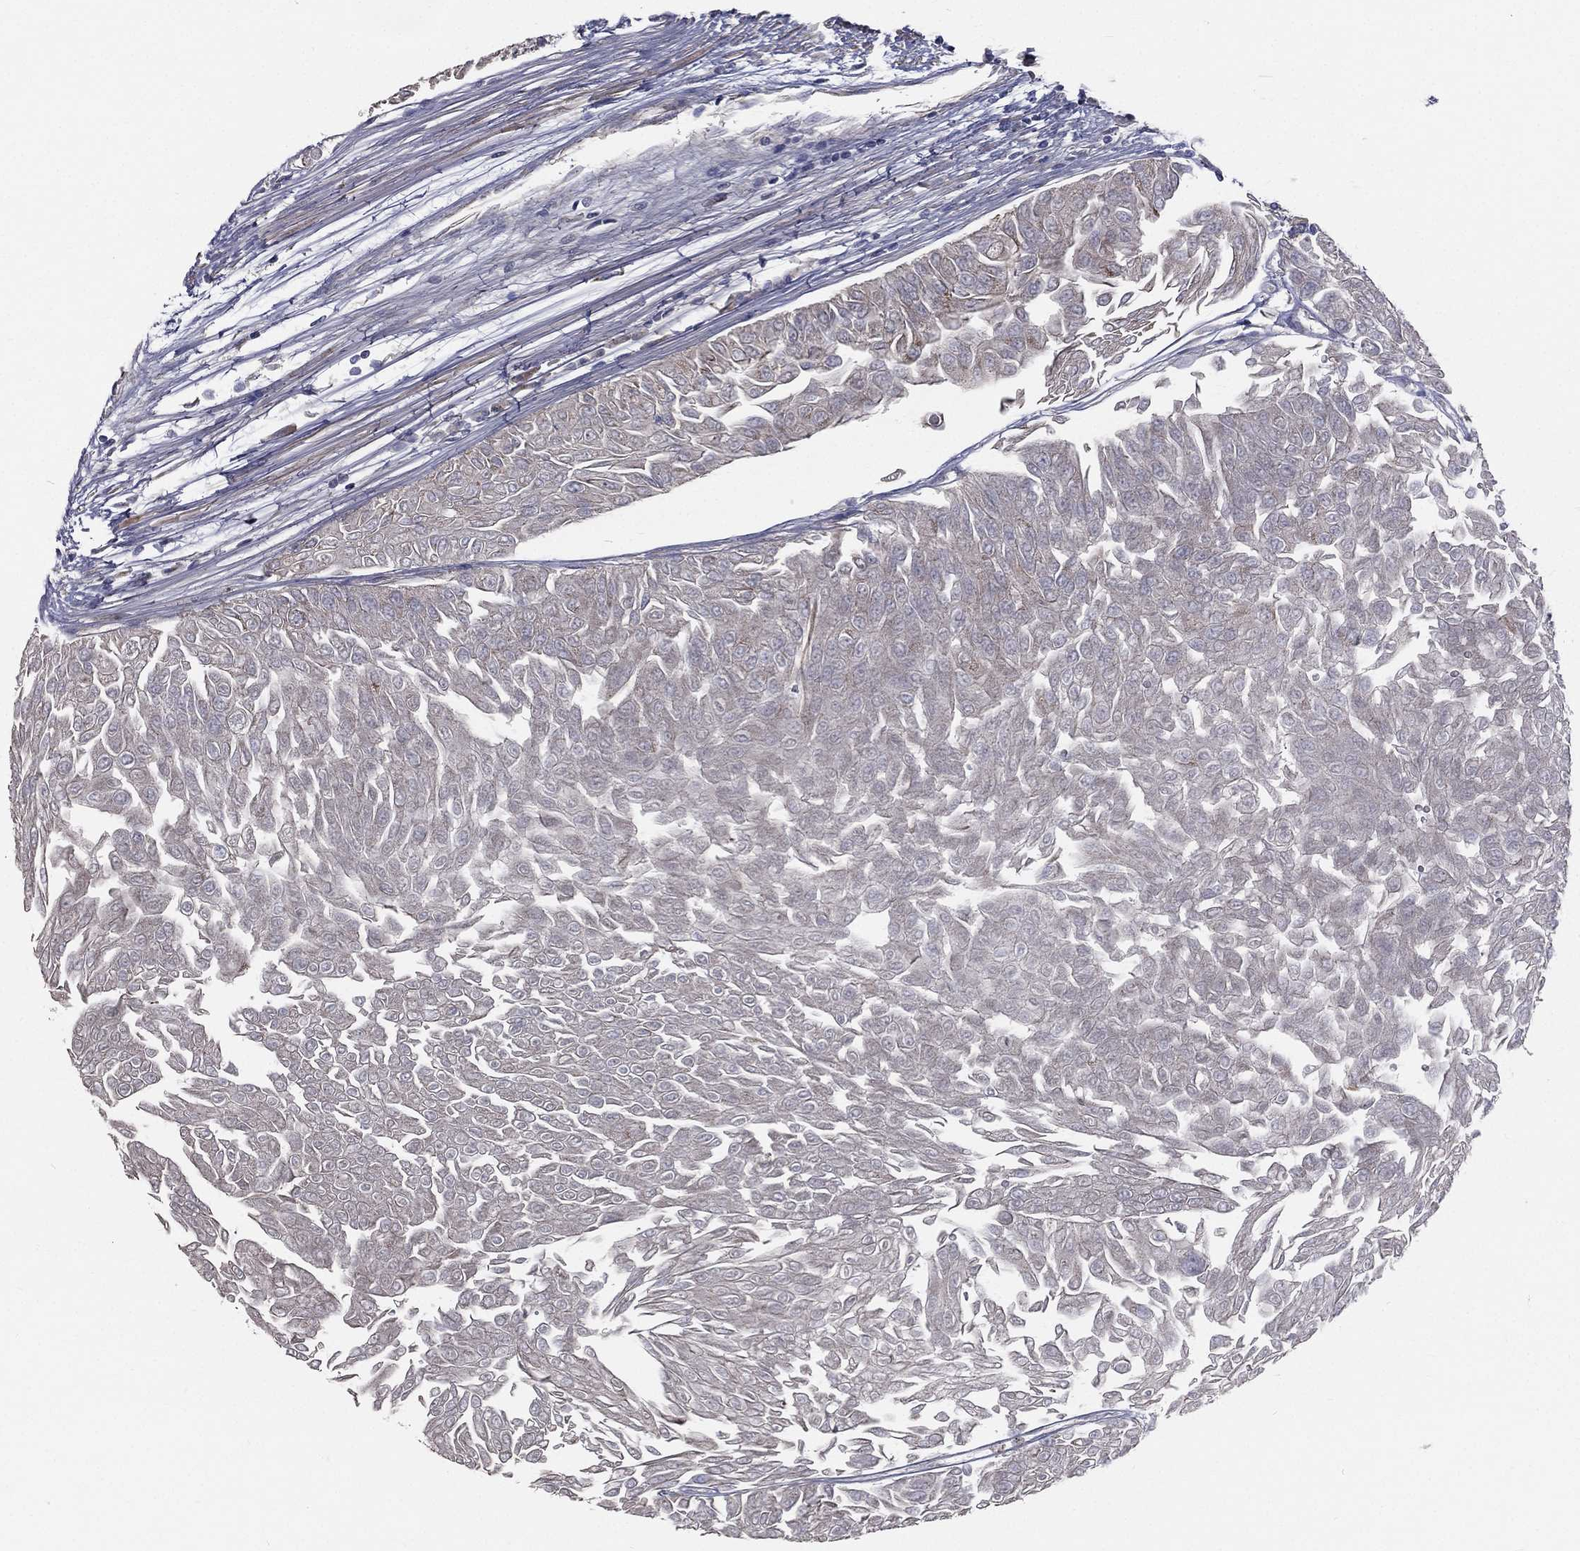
{"staining": {"intensity": "negative", "quantity": "none", "location": "none"}, "tissue": "urothelial cancer", "cell_type": "Tumor cells", "image_type": "cancer", "snomed": [{"axis": "morphology", "description": "Urothelial carcinoma, Low grade"}, {"axis": "topography", "description": "Urinary bladder"}], "caption": "High power microscopy image of an IHC histopathology image of urothelial carcinoma (low-grade), revealing no significant positivity in tumor cells.", "gene": "GPD1", "patient": {"sex": "male", "age": 67}}